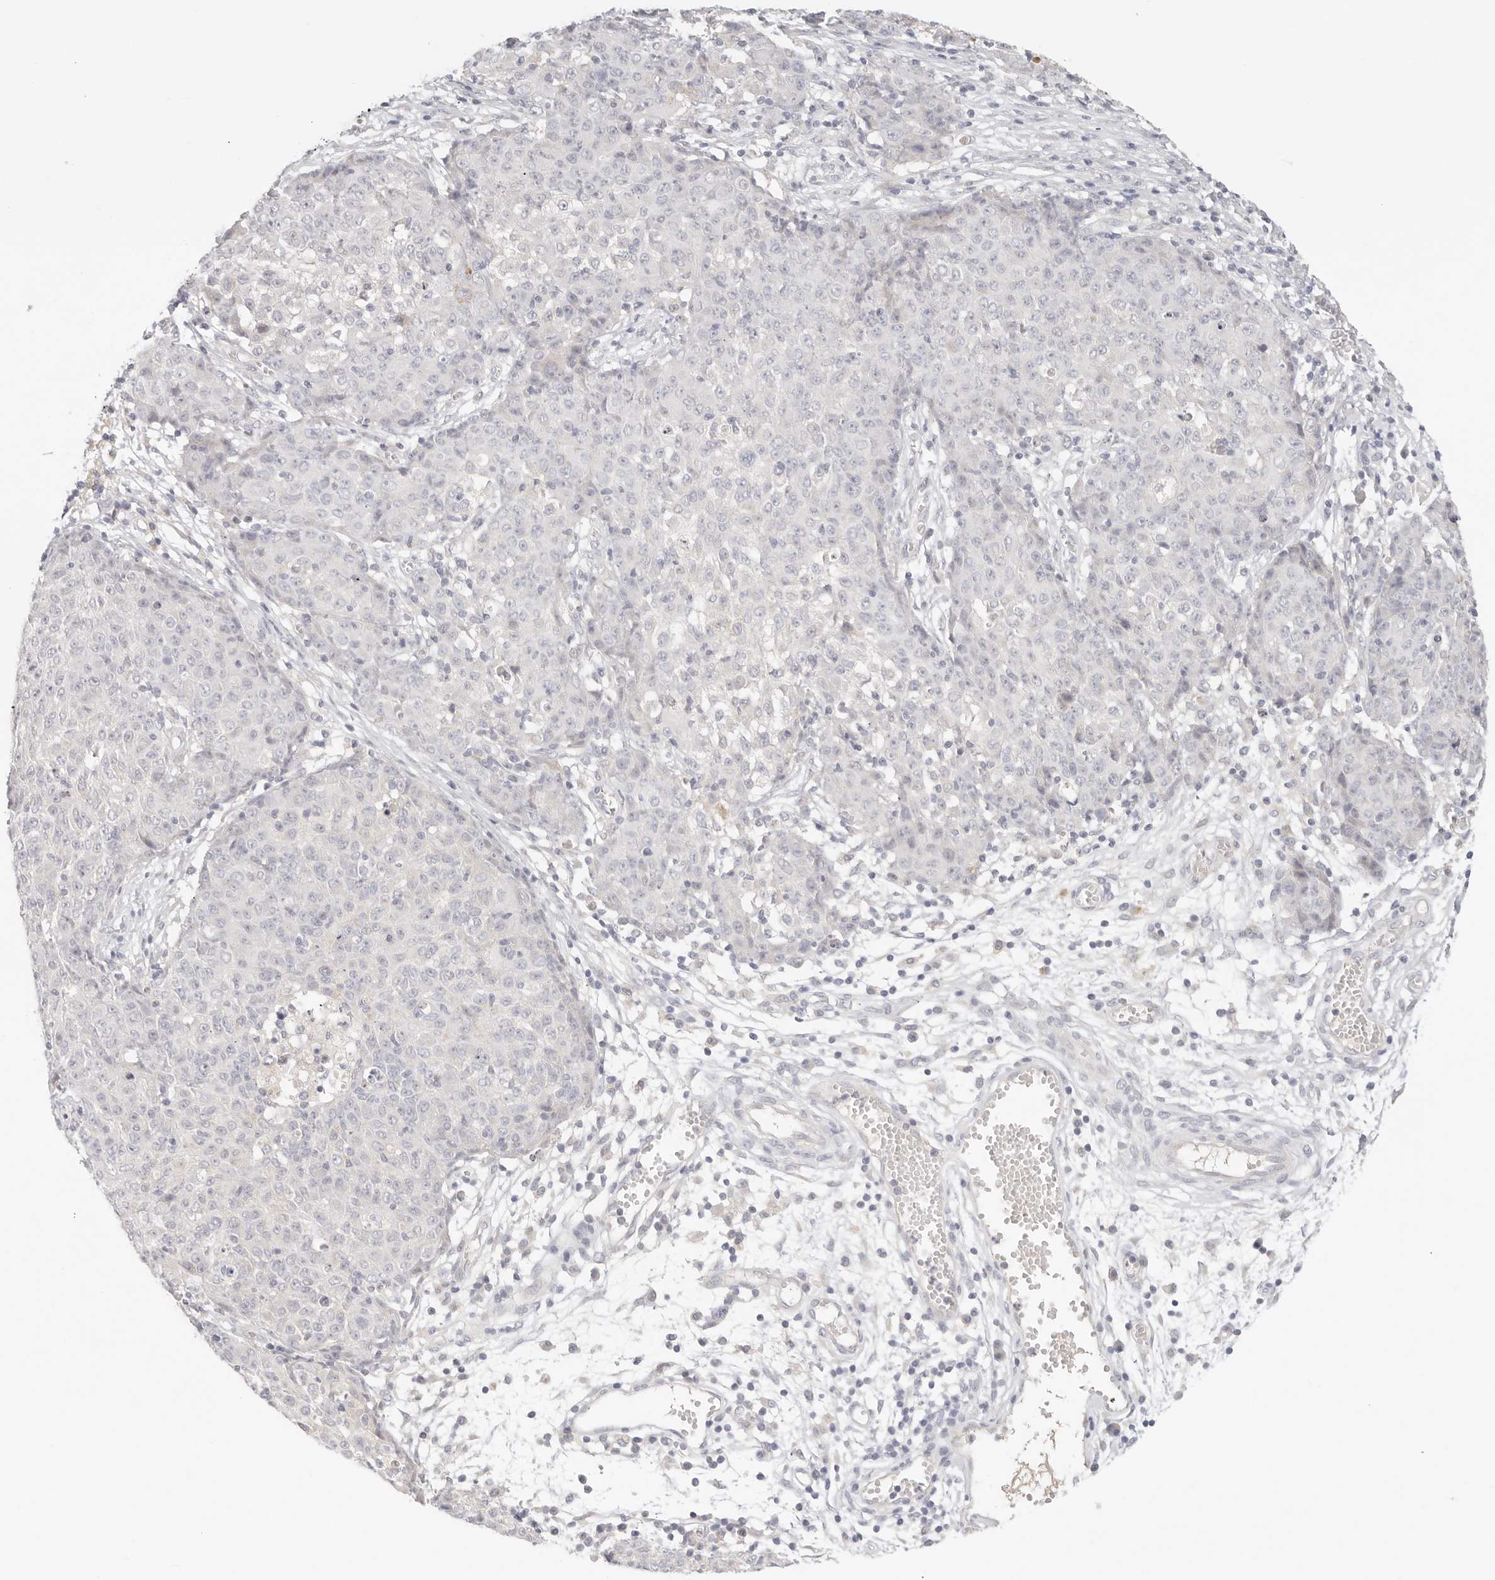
{"staining": {"intensity": "negative", "quantity": "none", "location": "none"}, "tissue": "ovarian cancer", "cell_type": "Tumor cells", "image_type": "cancer", "snomed": [{"axis": "morphology", "description": "Carcinoma, endometroid"}, {"axis": "topography", "description": "Ovary"}], "caption": "Tumor cells show no significant positivity in endometroid carcinoma (ovarian).", "gene": "SPHK1", "patient": {"sex": "female", "age": 42}}